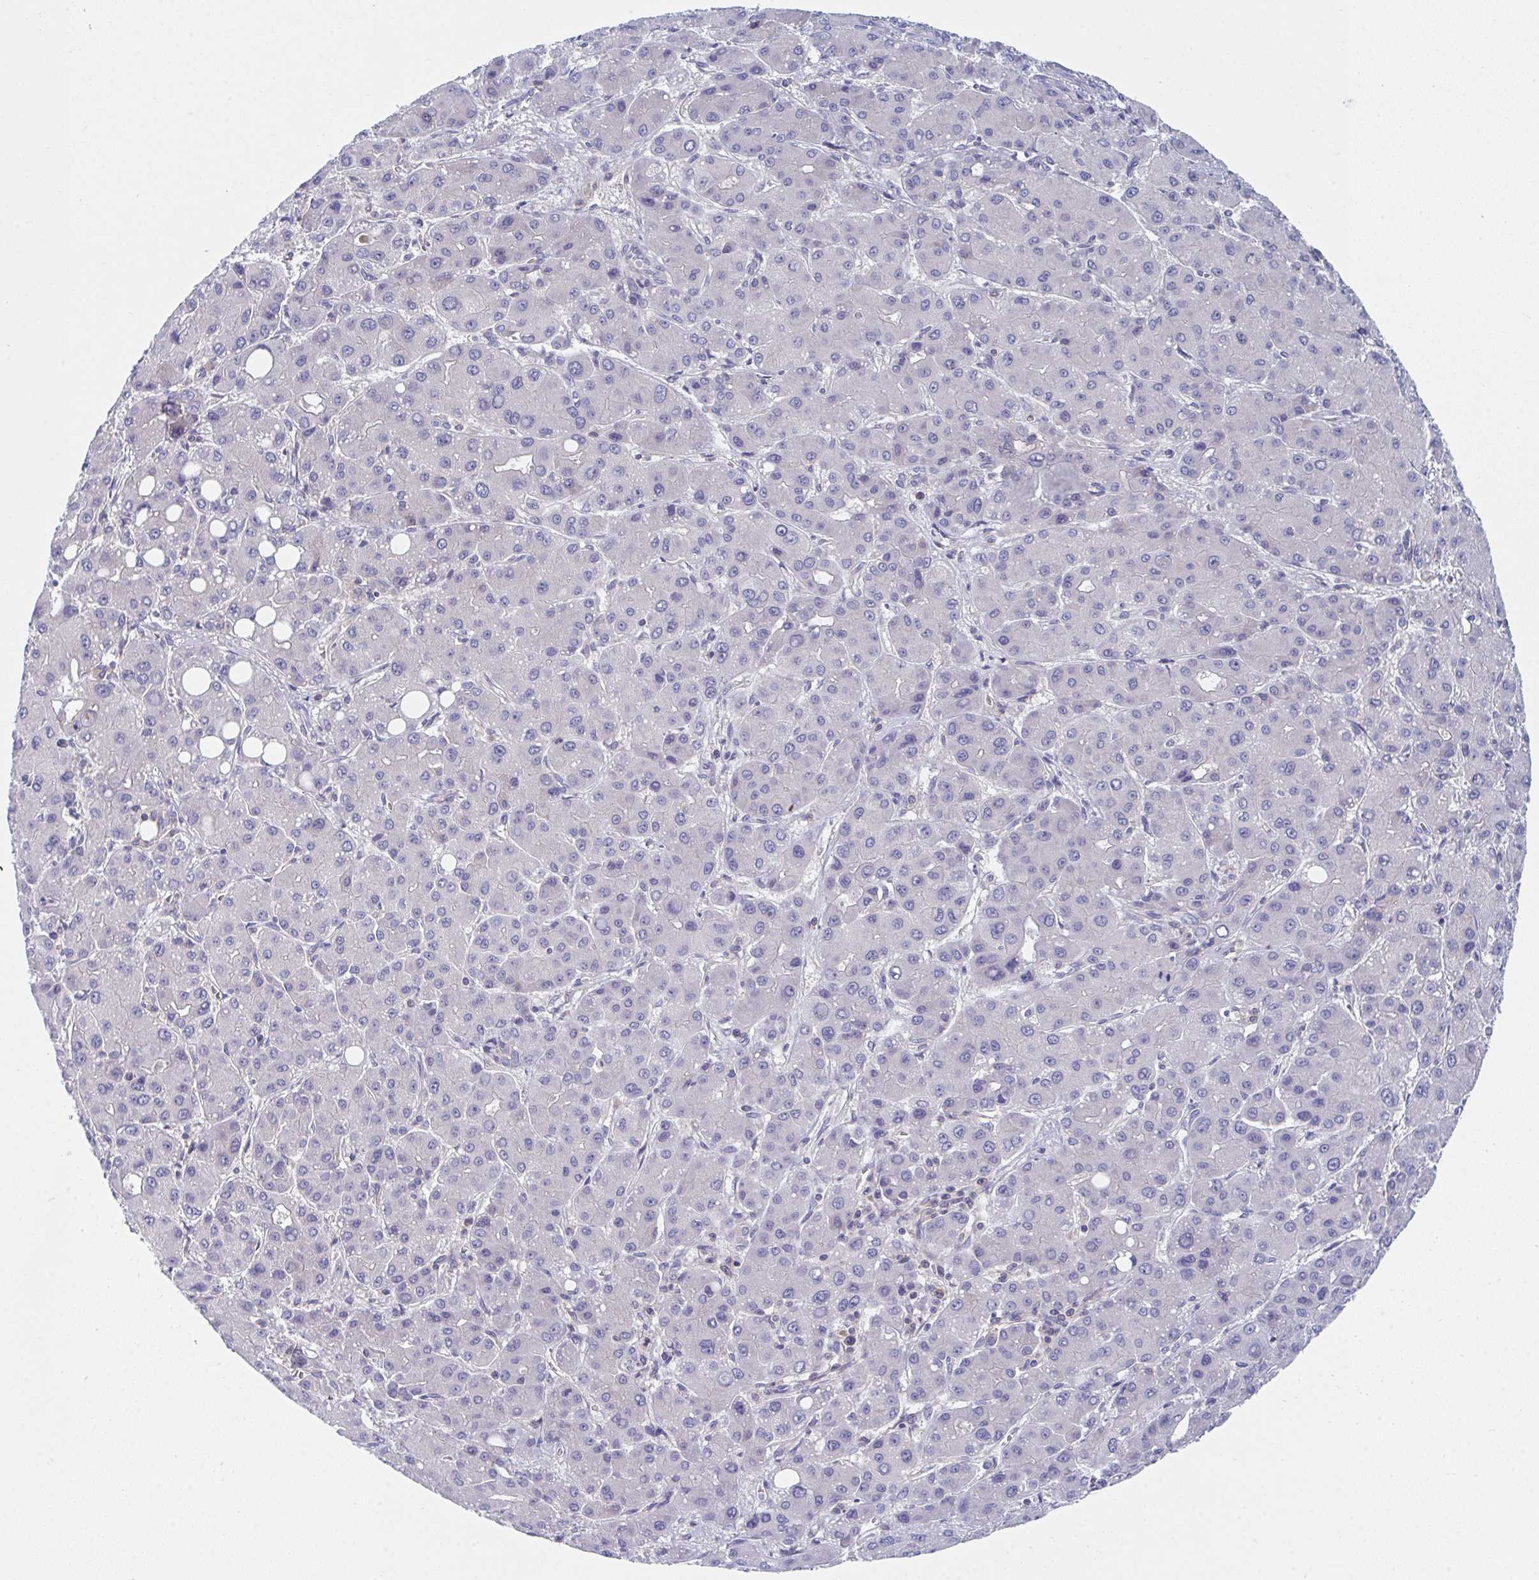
{"staining": {"intensity": "negative", "quantity": "none", "location": "none"}, "tissue": "liver cancer", "cell_type": "Tumor cells", "image_type": "cancer", "snomed": [{"axis": "morphology", "description": "Carcinoma, Hepatocellular, NOS"}, {"axis": "topography", "description": "Liver"}], "caption": "IHC of human liver cancer exhibits no staining in tumor cells. The staining was performed using DAB to visualize the protein expression in brown, while the nuclei were stained in blue with hematoxylin (Magnification: 20x).", "gene": "P2RX3", "patient": {"sex": "male", "age": 55}}